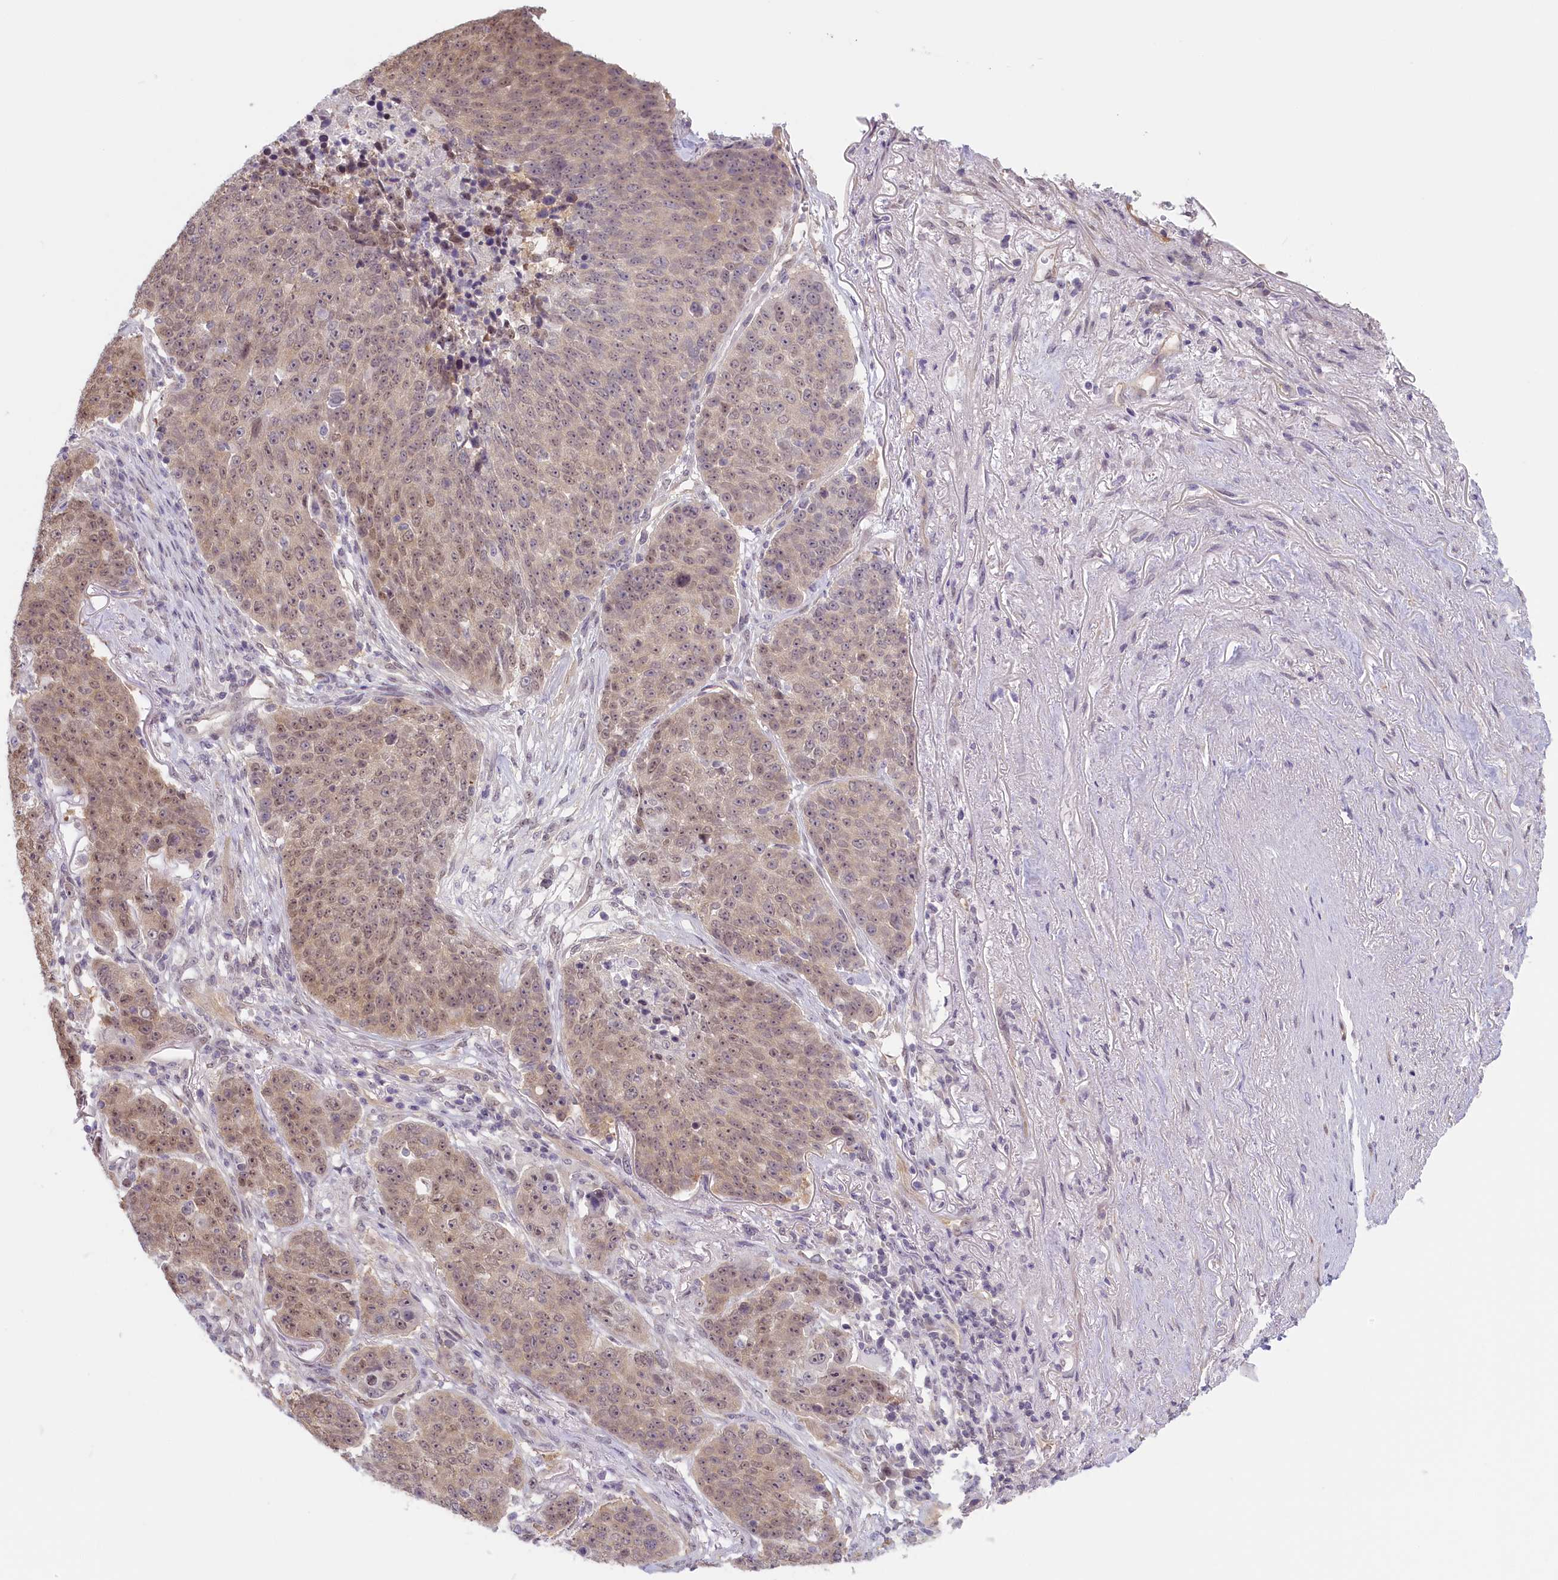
{"staining": {"intensity": "moderate", "quantity": ">75%", "location": "nuclear"}, "tissue": "lung cancer", "cell_type": "Tumor cells", "image_type": "cancer", "snomed": [{"axis": "morphology", "description": "Normal tissue, NOS"}, {"axis": "morphology", "description": "Squamous cell carcinoma, NOS"}, {"axis": "topography", "description": "Lymph node"}, {"axis": "topography", "description": "Lung"}], "caption": "A brown stain labels moderate nuclear expression of a protein in lung cancer tumor cells.", "gene": "C19orf44", "patient": {"sex": "male", "age": 66}}